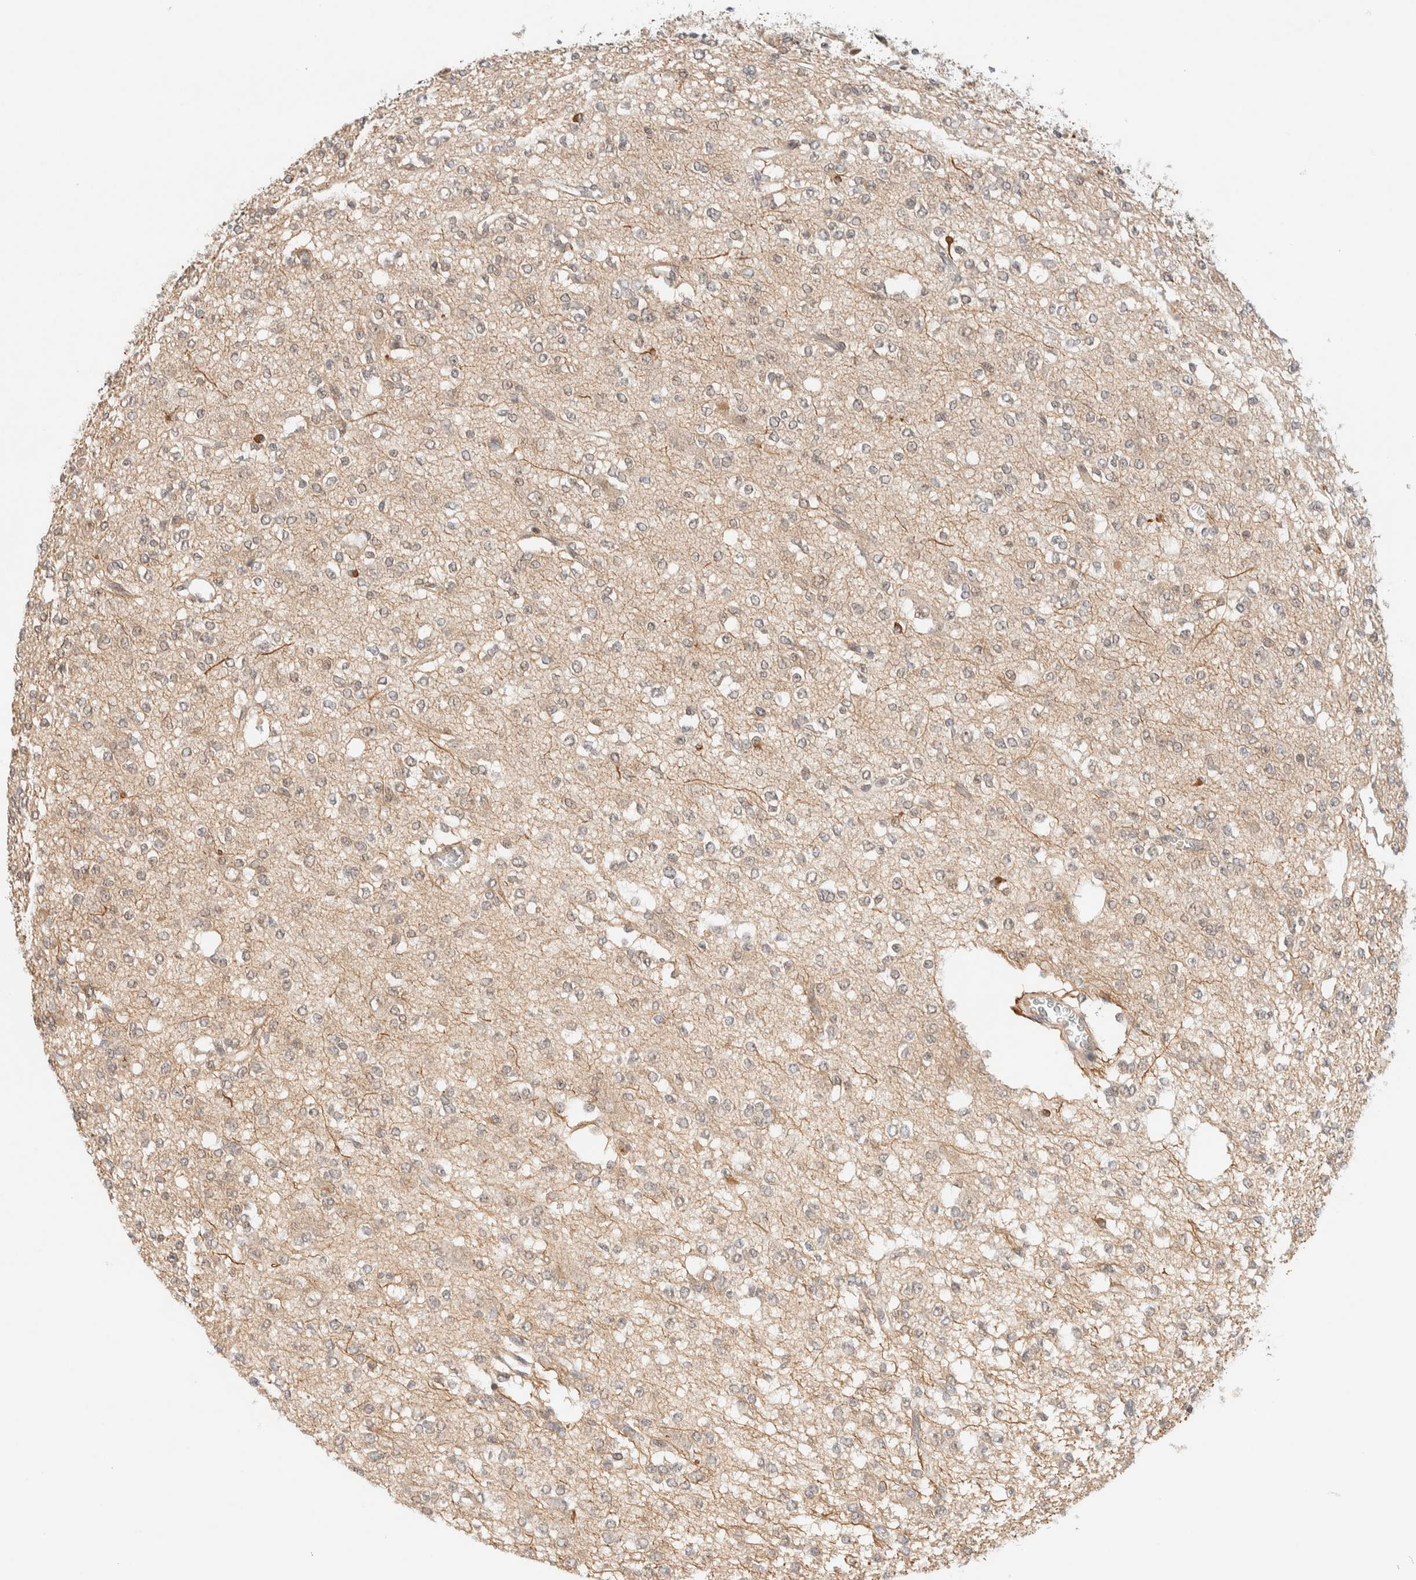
{"staining": {"intensity": "negative", "quantity": "none", "location": "none"}, "tissue": "glioma", "cell_type": "Tumor cells", "image_type": "cancer", "snomed": [{"axis": "morphology", "description": "Glioma, malignant, Low grade"}, {"axis": "topography", "description": "Brain"}], "caption": "DAB (3,3'-diaminobenzidine) immunohistochemical staining of human malignant glioma (low-grade) displays no significant expression in tumor cells.", "gene": "C8orf76", "patient": {"sex": "male", "age": 38}}